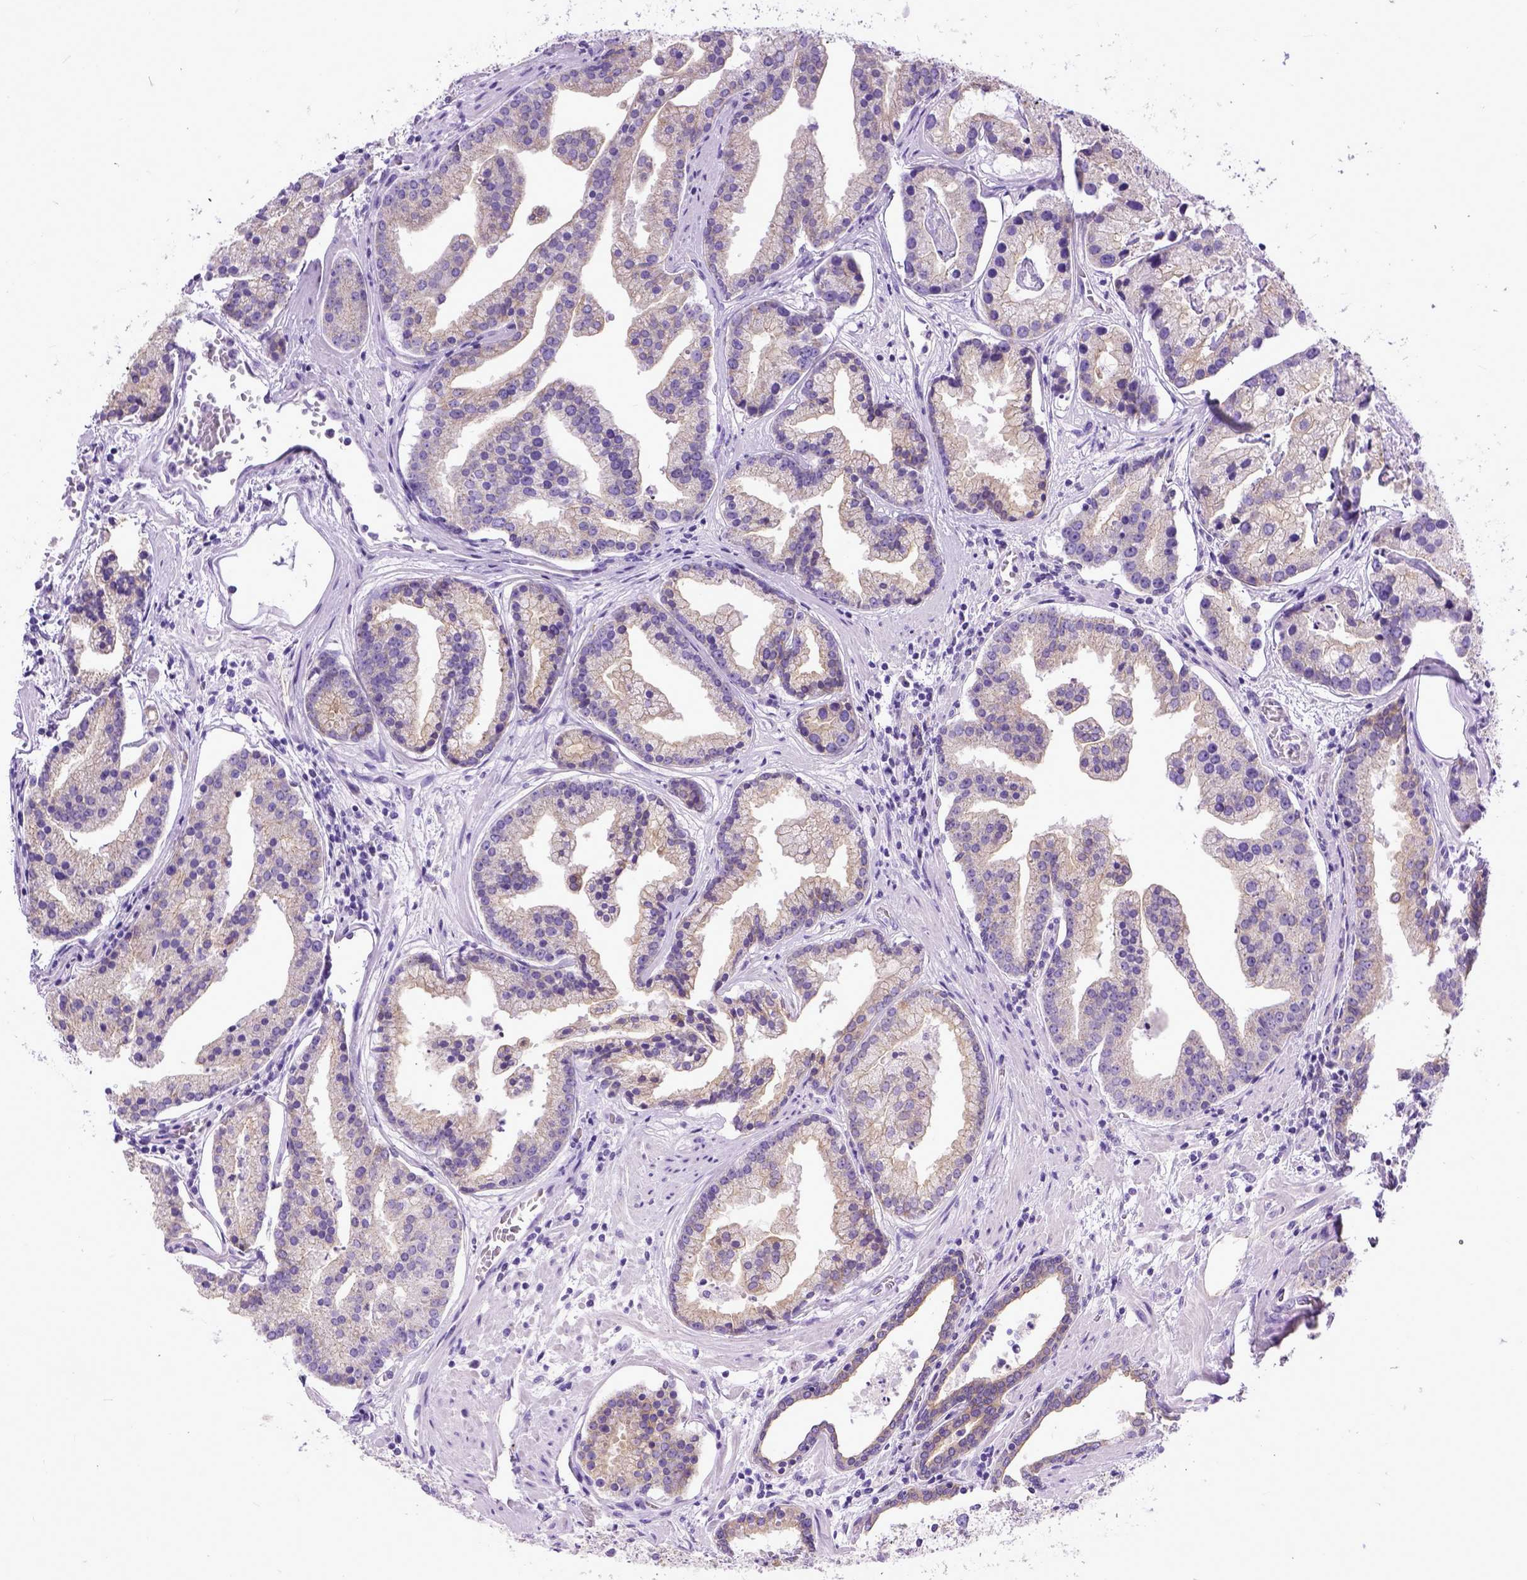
{"staining": {"intensity": "negative", "quantity": "none", "location": "none"}, "tissue": "prostate cancer", "cell_type": "Tumor cells", "image_type": "cancer", "snomed": [{"axis": "morphology", "description": "Adenocarcinoma, NOS"}, {"axis": "topography", "description": "Prostate and seminal vesicle, NOS"}, {"axis": "topography", "description": "Prostate"}], "caption": "A high-resolution histopathology image shows immunohistochemistry staining of adenocarcinoma (prostate), which demonstrates no significant expression in tumor cells.", "gene": "PPL", "patient": {"sex": "male", "age": 44}}